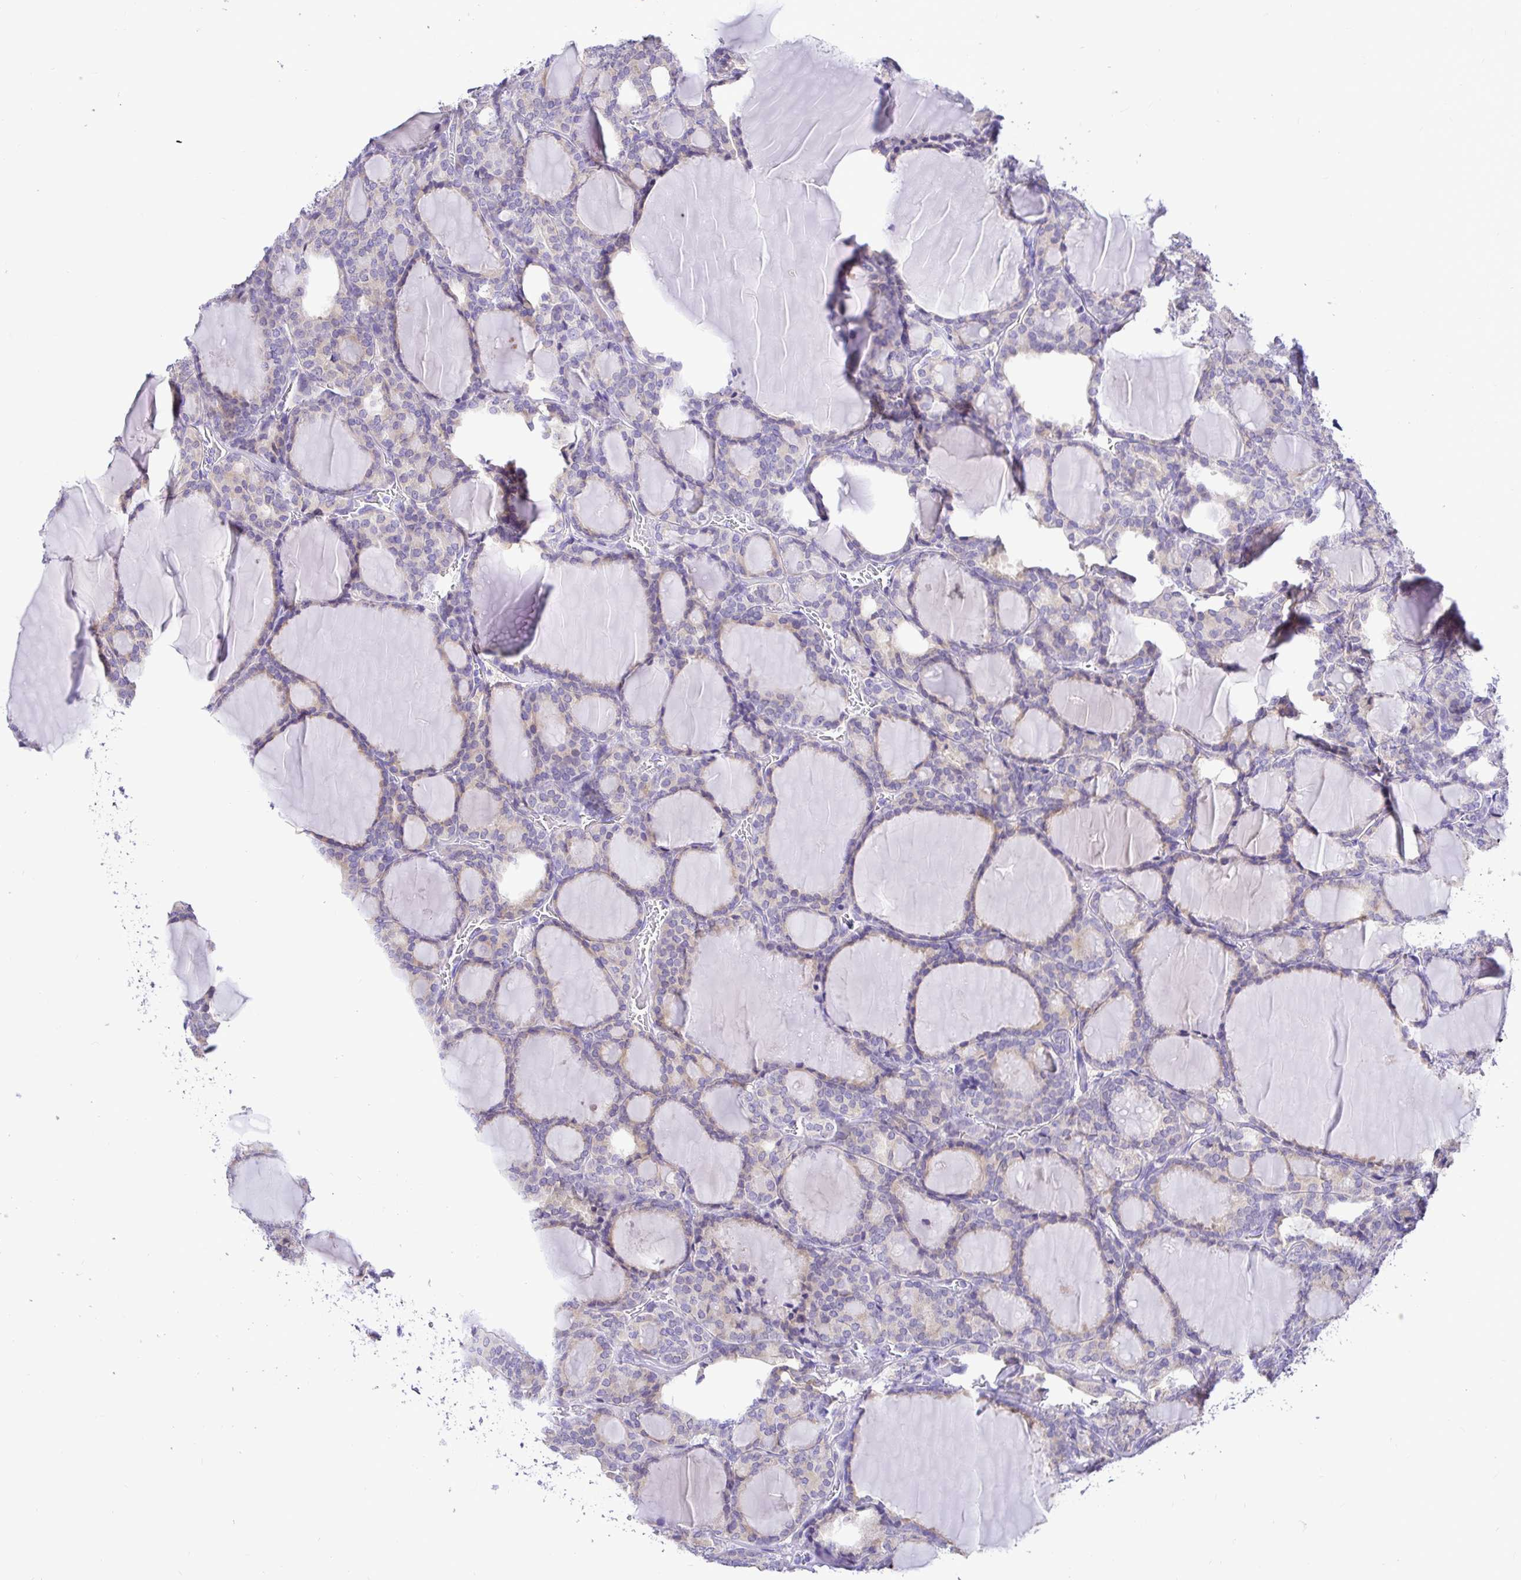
{"staining": {"intensity": "negative", "quantity": "none", "location": "none"}, "tissue": "thyroid cancer", "cell_type": "Tumor cells", "image_type": "cancer", "snomed": [{"axis": "morphology", "description": "Follicular adenoma carcinoma, NOS"}, {"axis": "topography", "description": "Thyroid gland"}], "caption": "This is an IHC micrograph of thyroid cancer. There is no positivity in tumor cells.", "gene": "BACE2", "patient": {"sex": "male", "age": 74}}